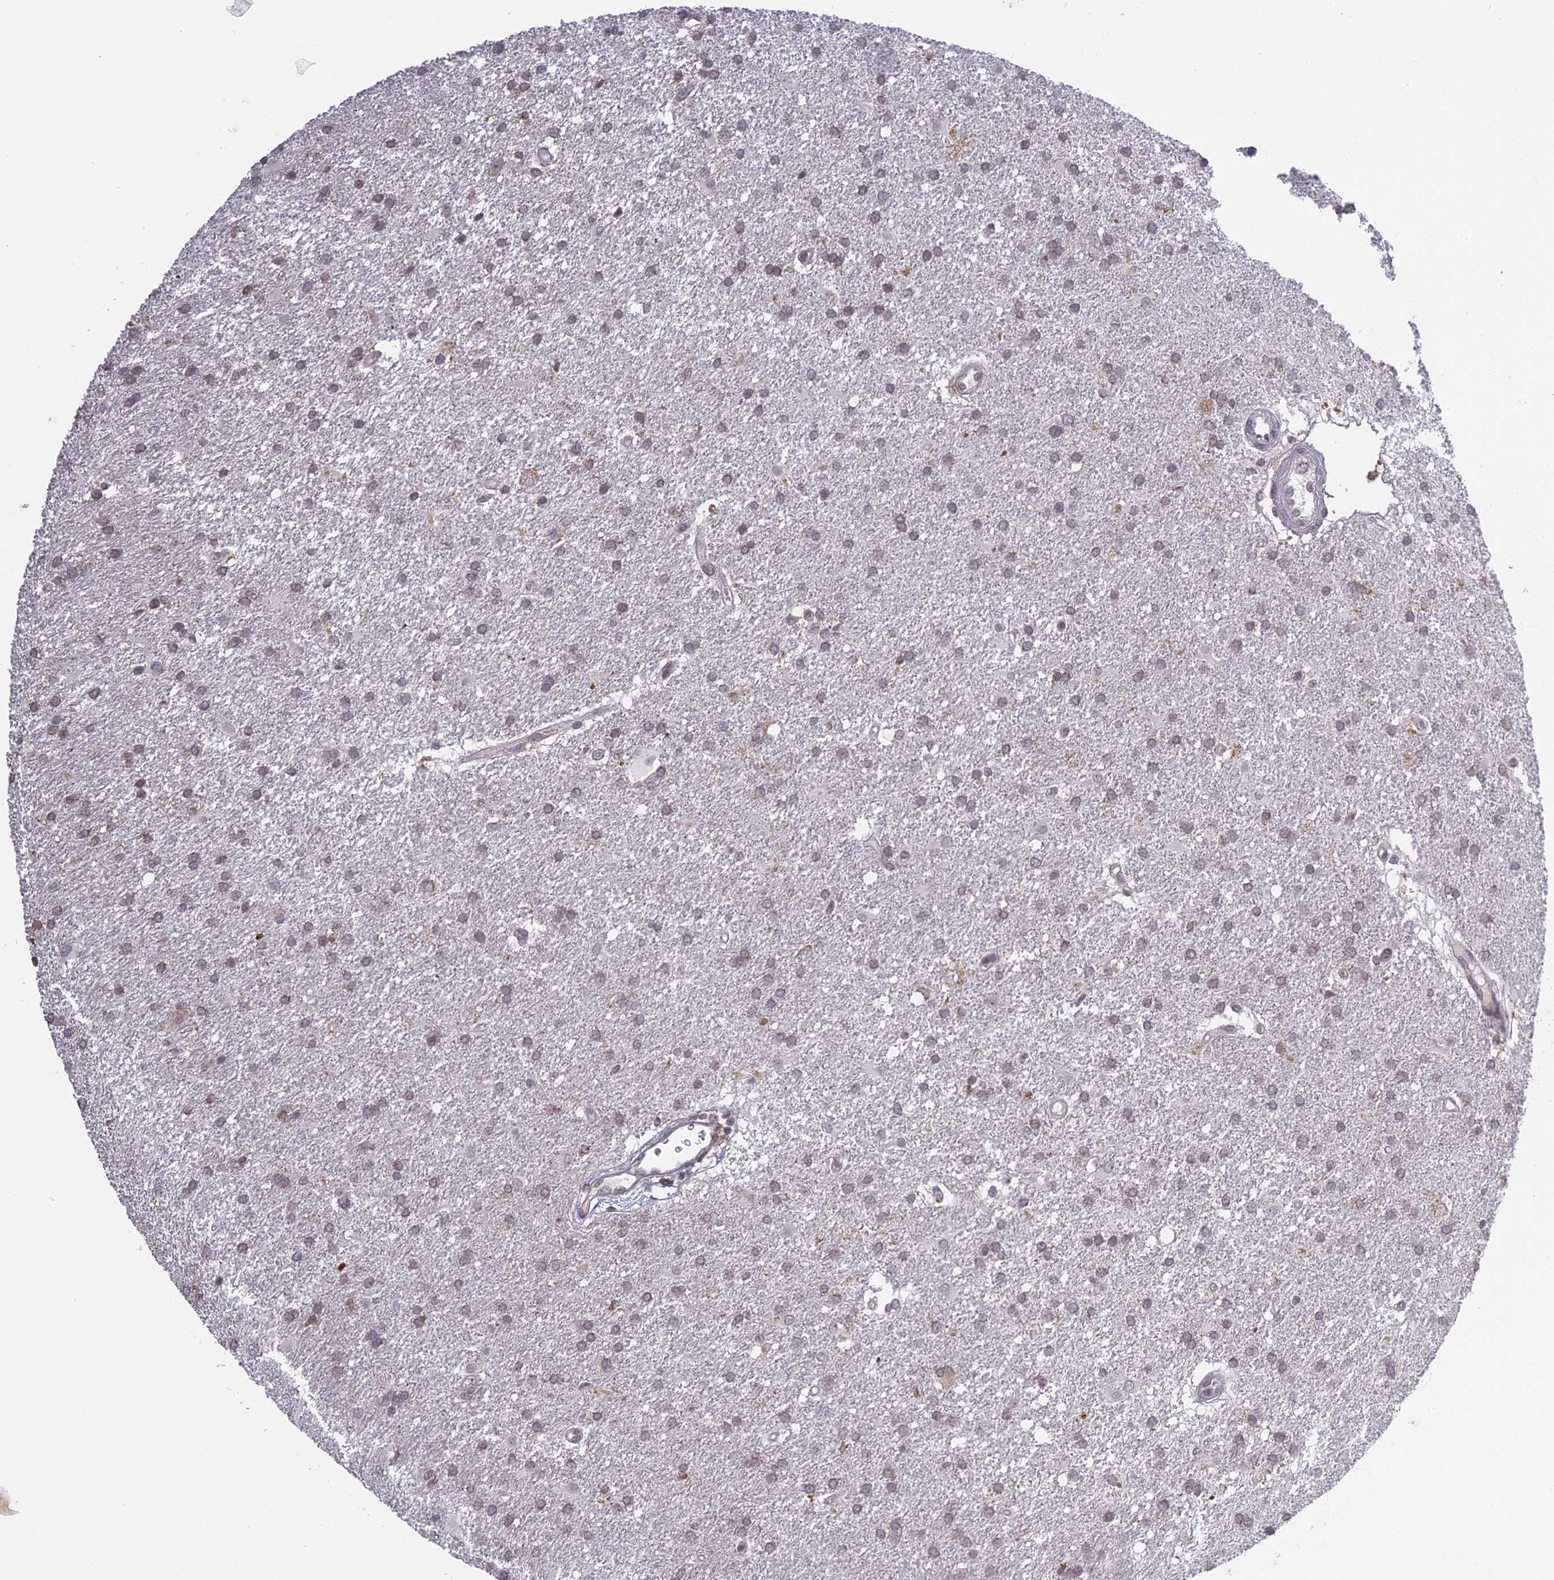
{"staining": {"intensity": "weak", "quantity": ">75%", "location": "cytoplasmic/membranous"}, "tissue": "glioma", "cell_type": "Tumor cells", "image_type": "cancer", "snomed": [{"axis": "morphology", "description": "Glioma, malignant, Low grade"}, {"axis": "topography", "description": "Brain"}], "caption": "Immunohistochemistry micrograph of neoplastic tissue: human glioma stained using immunohistochemistry reveals low levels of weak protein expression localized specifically in the cytoplasmic/membranous of tumor cells, appearing as a cytoplasmic/membranous brown color.", "gene": "ERG28", "patient": {"sex": "male", "age": 66}}